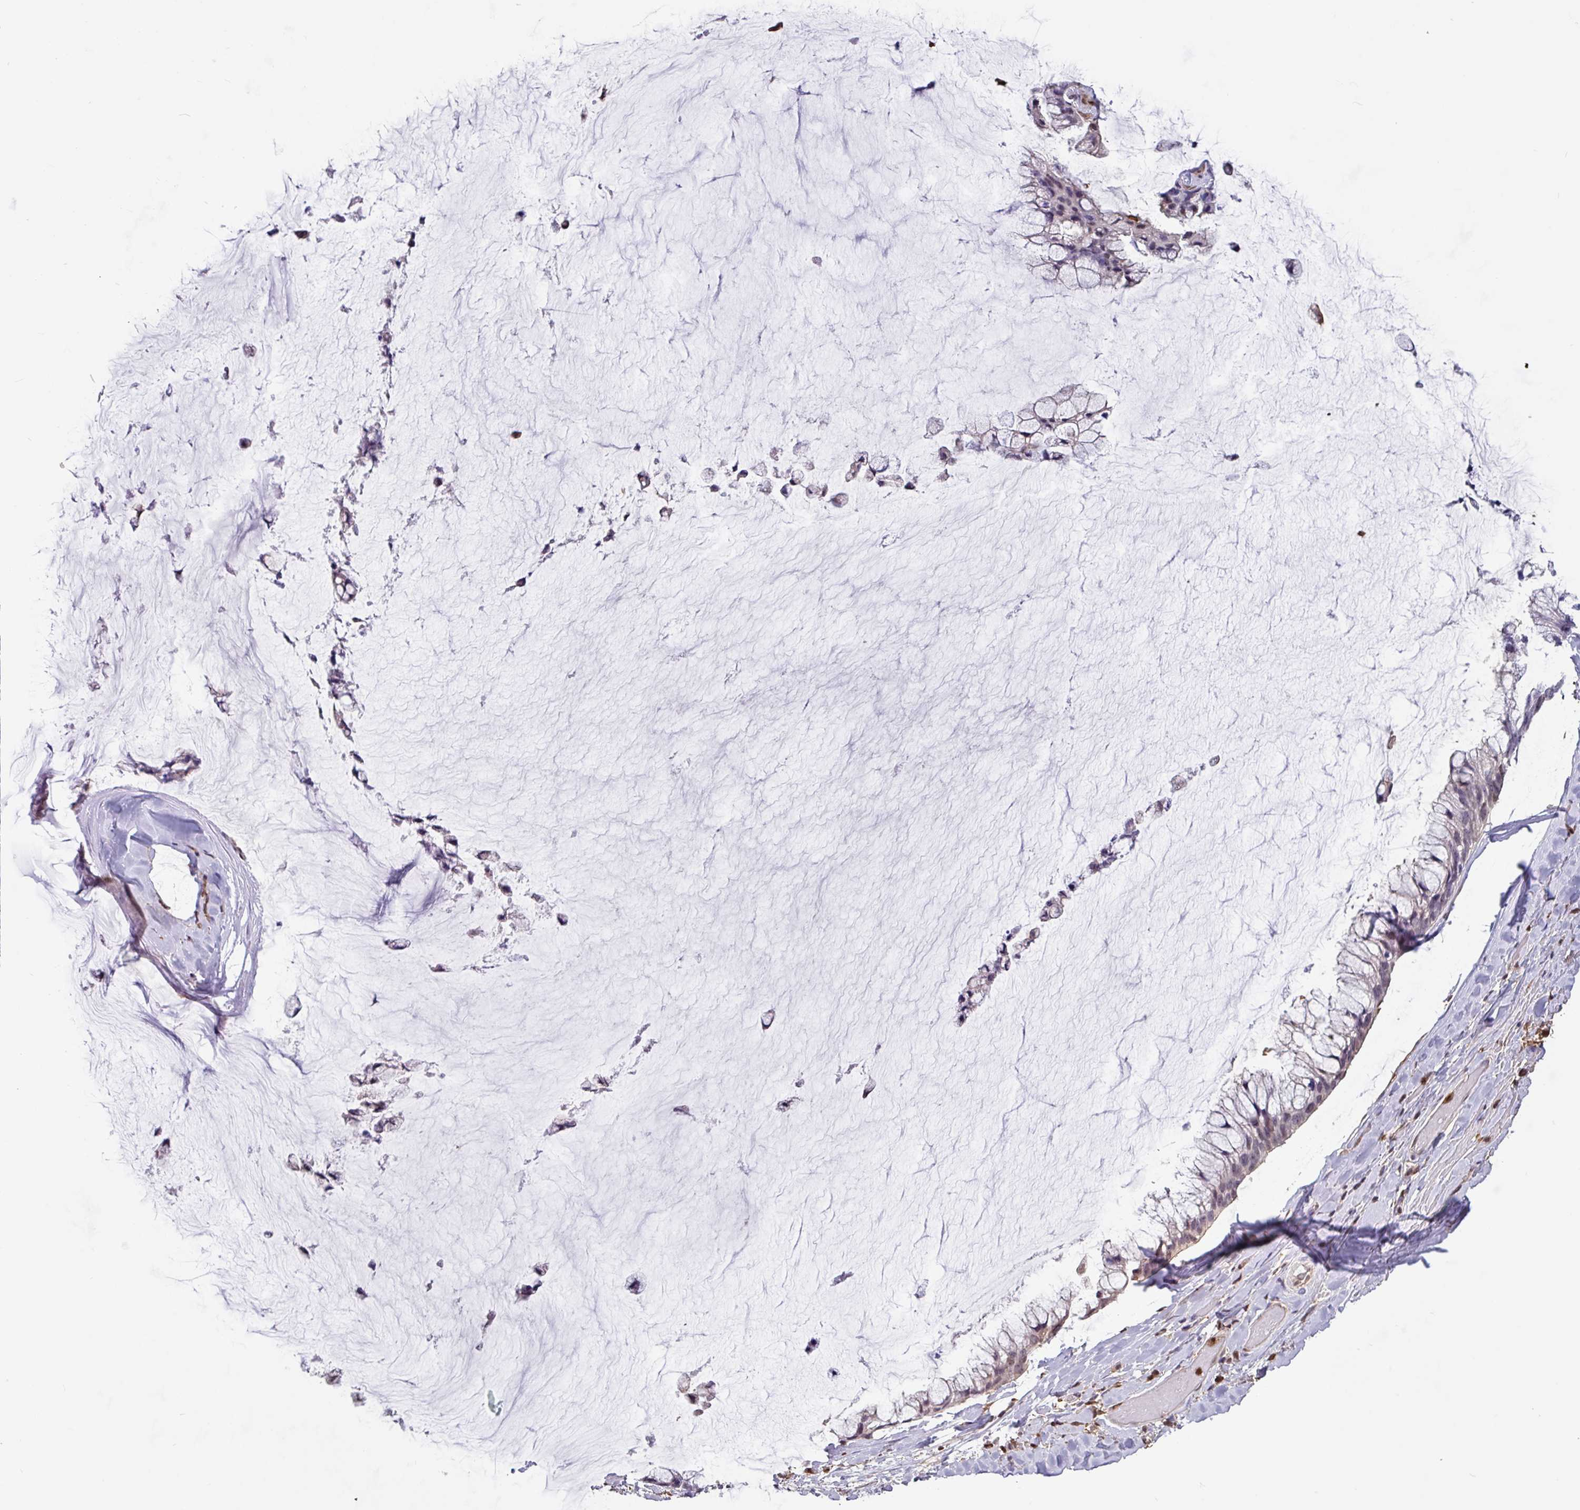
{"staining": {"intensity": "negative", "quantity": "none", "location": "none"}, "tissue": "ovarian cancer", "cell_type": "Tumor cells", "image_type": "cancer", "snomed": [{"axis": "morphology", "description": "Cystadenocarcinoma, mucinous, NOS"}, {"axis": "topography", "description": "Ovary"}], "caption": "Tumor cells show no significant staining in ovarian cancer.", "gene": "ARHGDIB", "patient": {"sex": "female", "age": 39}}